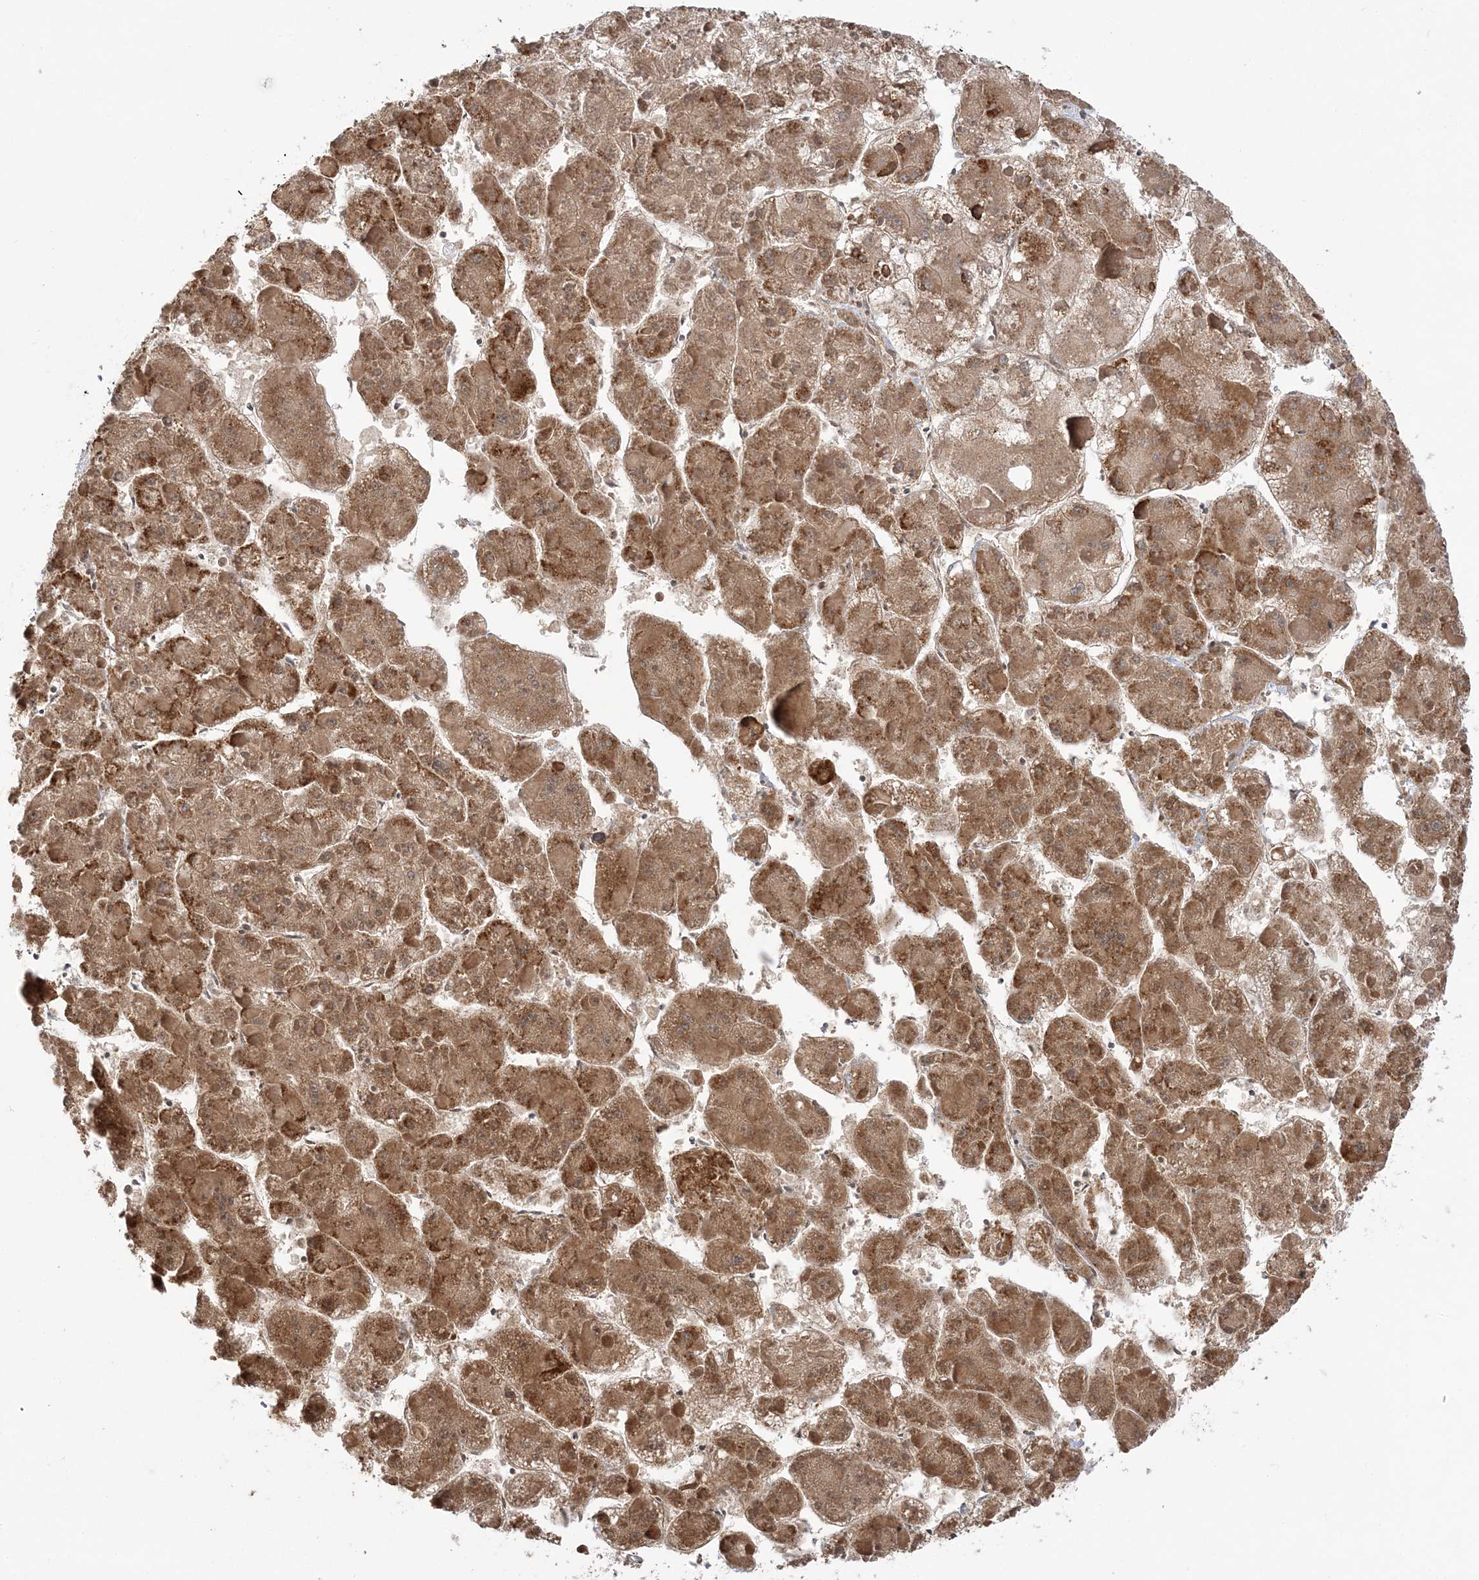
{"staining": {"intensity": "moderate", "quantity": ">75%", "location": "cytoplasmic/membranous,nuclear"}, "tissue": "liver cancer", "cell_type": "Tumor cells", "image_type": "cancer", "snomed": [{"axis": "morphology", "description": "Carcinoma, Hepatocellular, NOS"}, {"axis": "topography", "description": "Liver"}], "caption": "Human liver hepatocellular carcinoma stained for a protein (brown) demonstrates moderate cytoplasmic/membranous and nuclear positive expression in about >75% of tumor cells.", "gene": "SCLT1", "patient": {"sex": "female", "age": 73}}